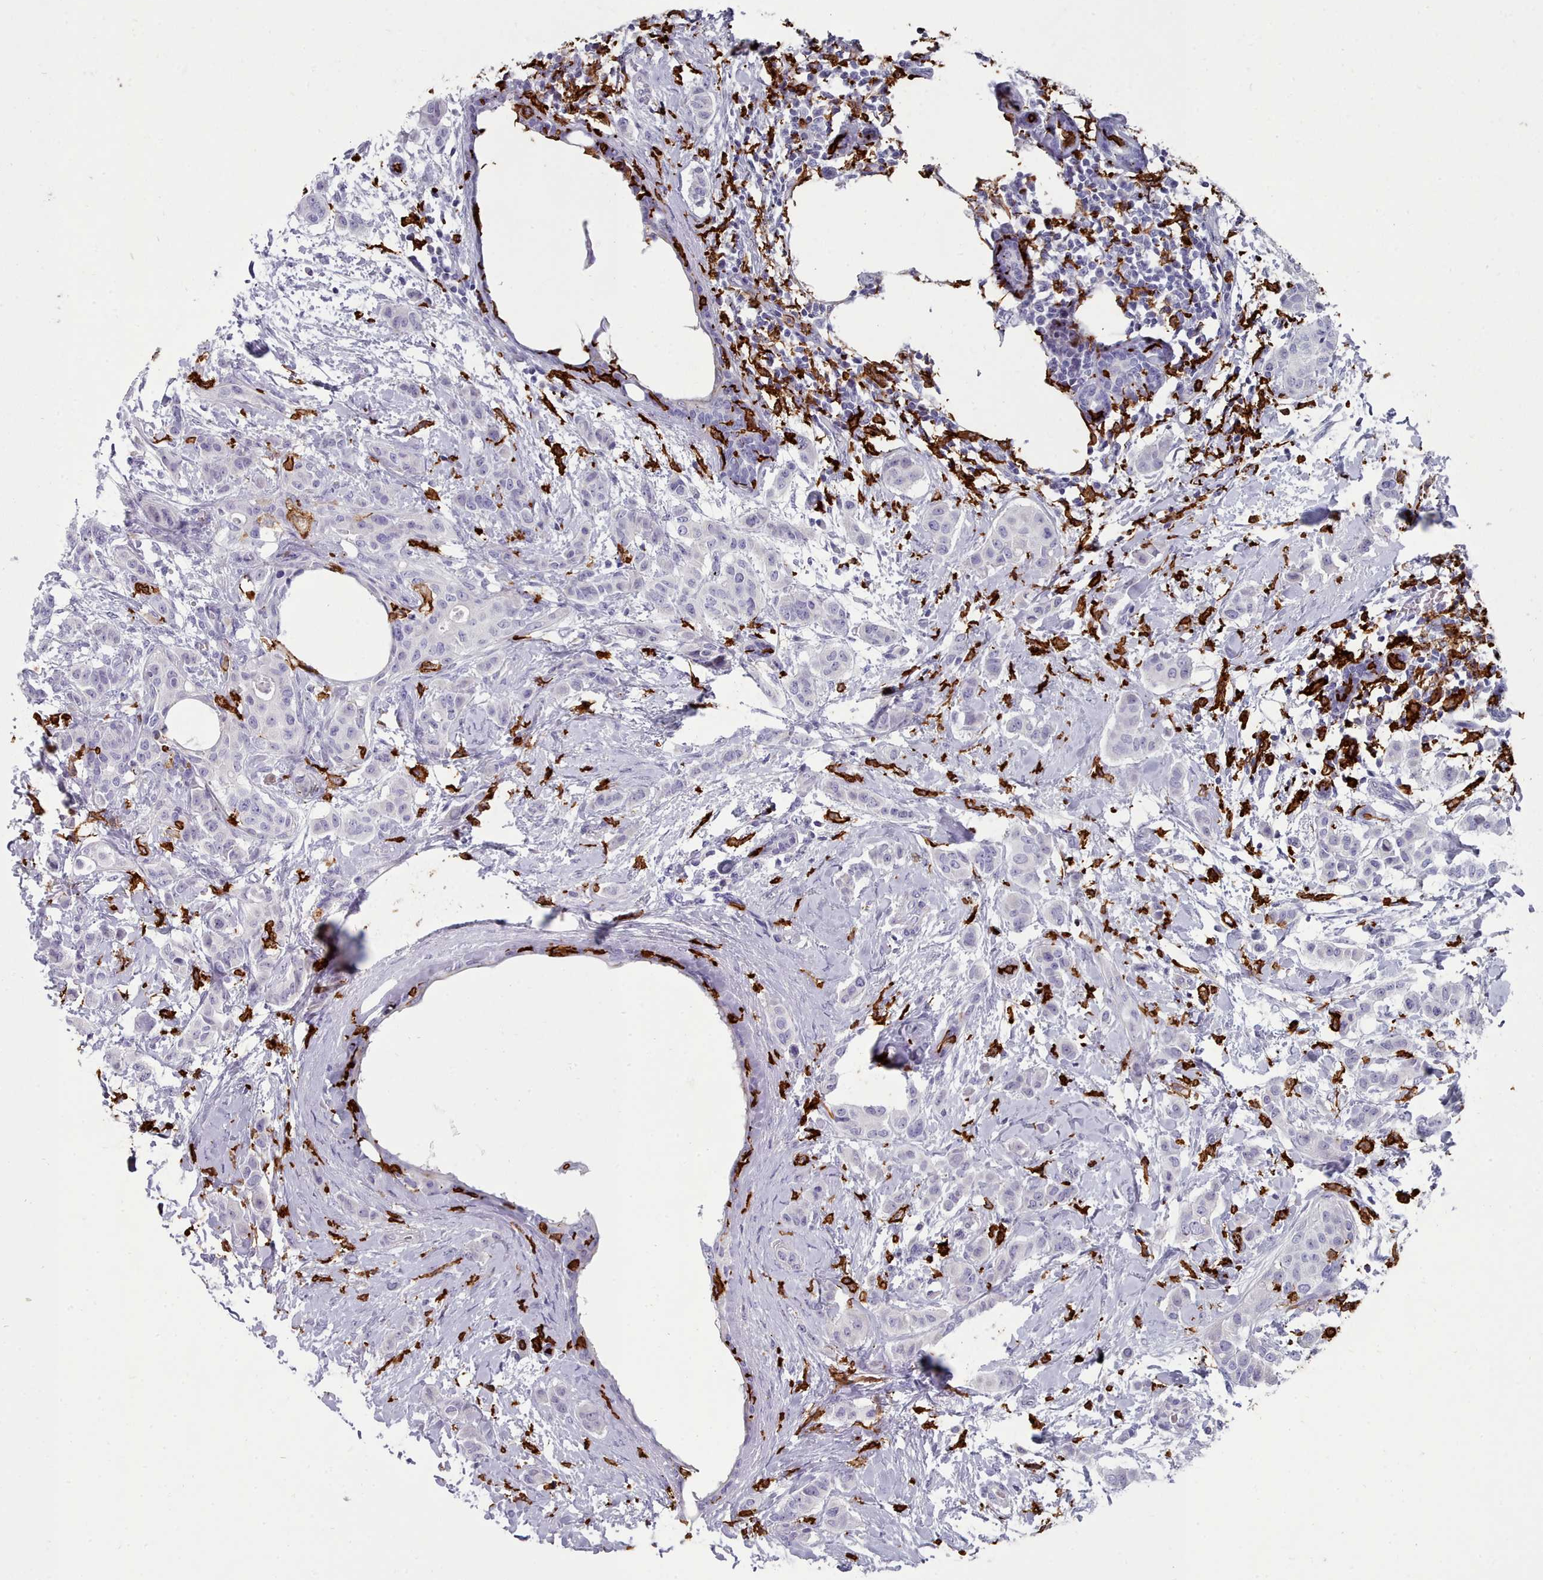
{"staining": {"intensity": "negative", "quantity": "none", "location": "none"}, "tissue": "breast cancer", "cell_type": "Tumor cells", "image_type": "cancer", "snomed": [{"axis": "morphology", "description": "Duct carcinoma"}, {"axis": "topography", "description": "Breast"}], "caption": "An immunohistochemistry (IHC) micrograph of breast invasive ductal carcinoma is shown. There is no staining in tumor cells of breast invasive ductal carcinoma.", "gene": "AIF1", "patient": {"sex": "female", "age": 40}}